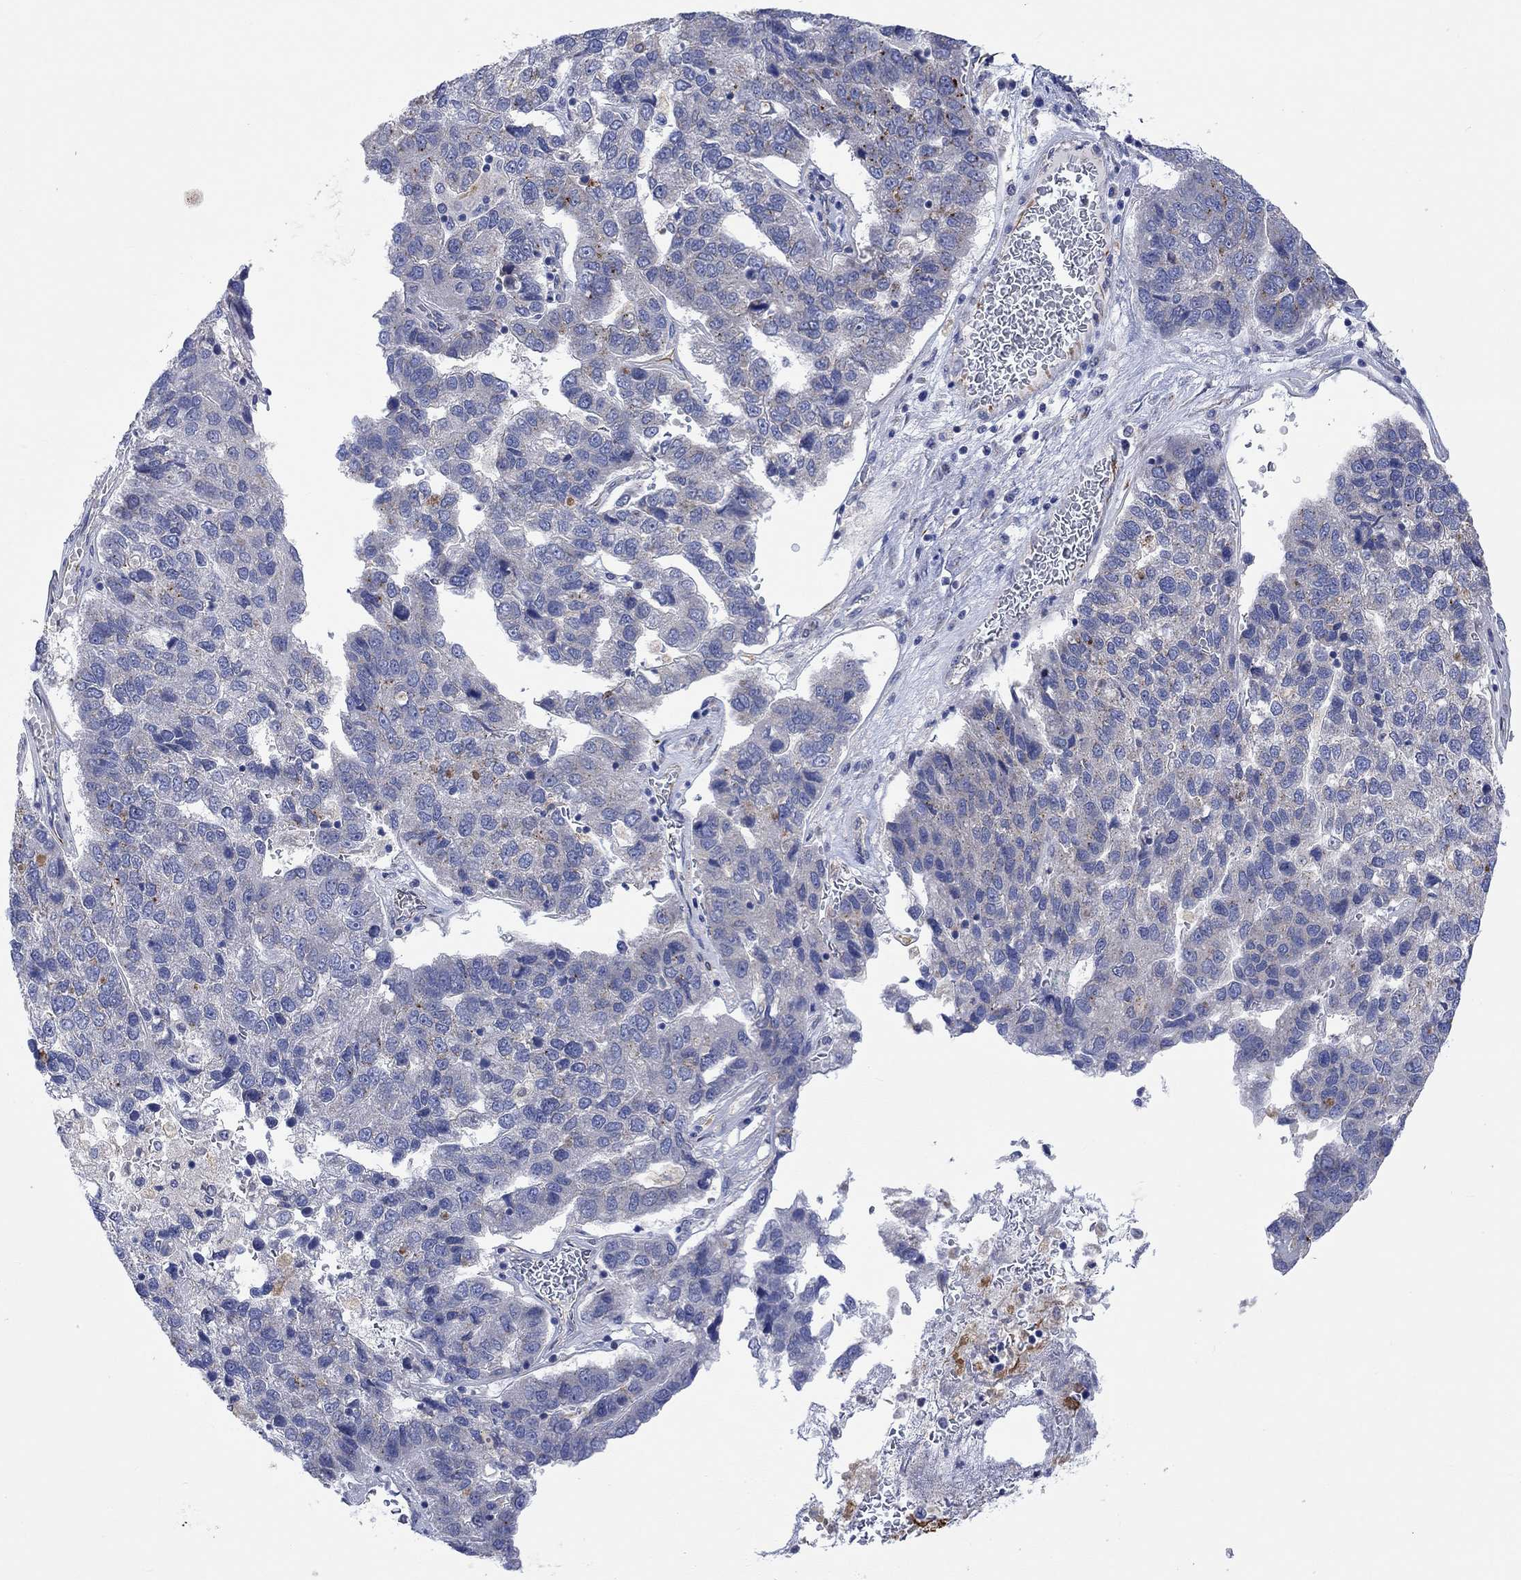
{"staining": {"intensity": "negative", "quantity": "none", "location": "none"}, "tissue": "pancreatic cancer", "cell_type": "Tumor cells", "image_type": "cancer", "snomed": [{"axis": "morphology", "description": "Adenocarcinoma, NOS"}, {"axis": "topography", "description": "Pancreas"}], "caption": "This is a histopathology image of immunohistochemistry (IHC) staining of adenocarcinoma (pancreatic), which shows no positivity in tumor cells.", "gene": "CAMK1D", "patient": {"sex": "female", "age": 61}}